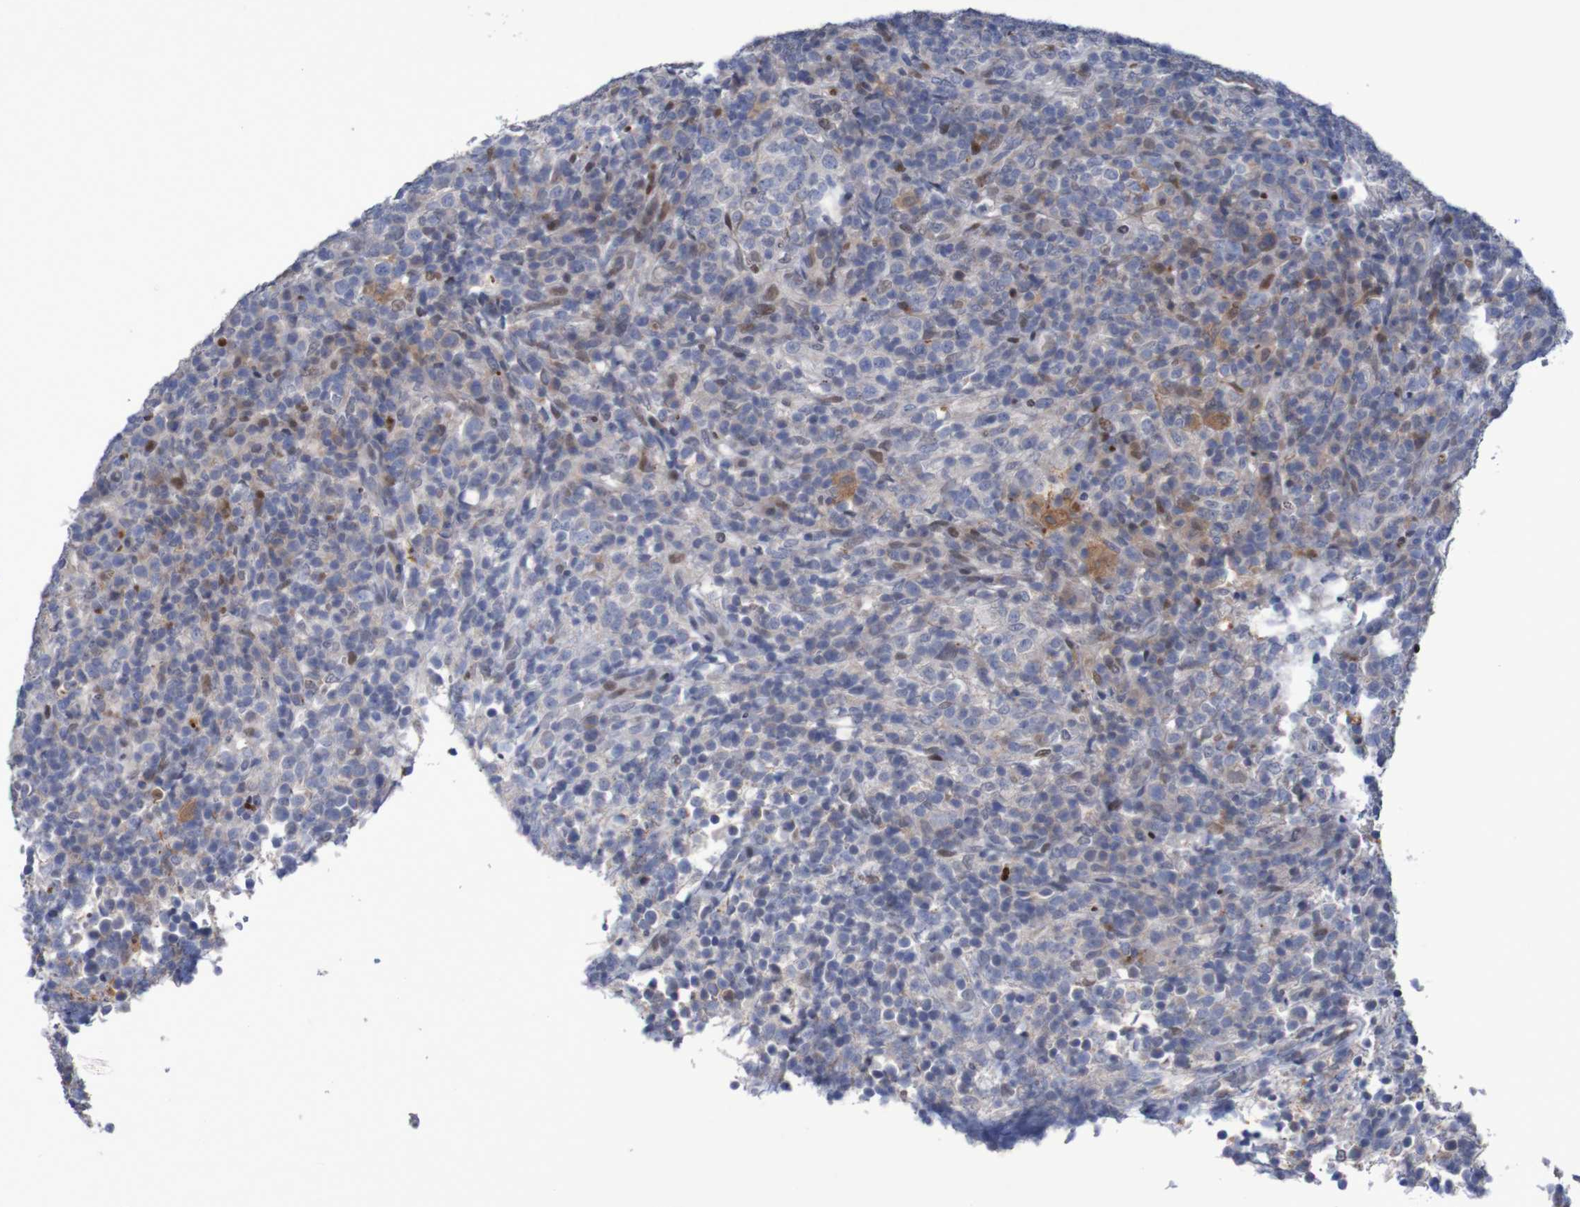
{"staining": {"intensity": "negative", "quantity": "none", "location": "none"}, "tissue": "lymphoma", "cell_type": "Tumor cells", "image_type": "cancer", "snomed": [{"axis": "morphology", "description": "Malignant lymphoma, non-Hodgkin's type, High grade"}, {"axis": "topography", "description": "Lymph node"}], "caption": "This is an immunohistochemistry image of human lymphoma. There is no expression in tumor cells.", "gene": "FBP2", "patient": {"sex": "female", "age": 76}}